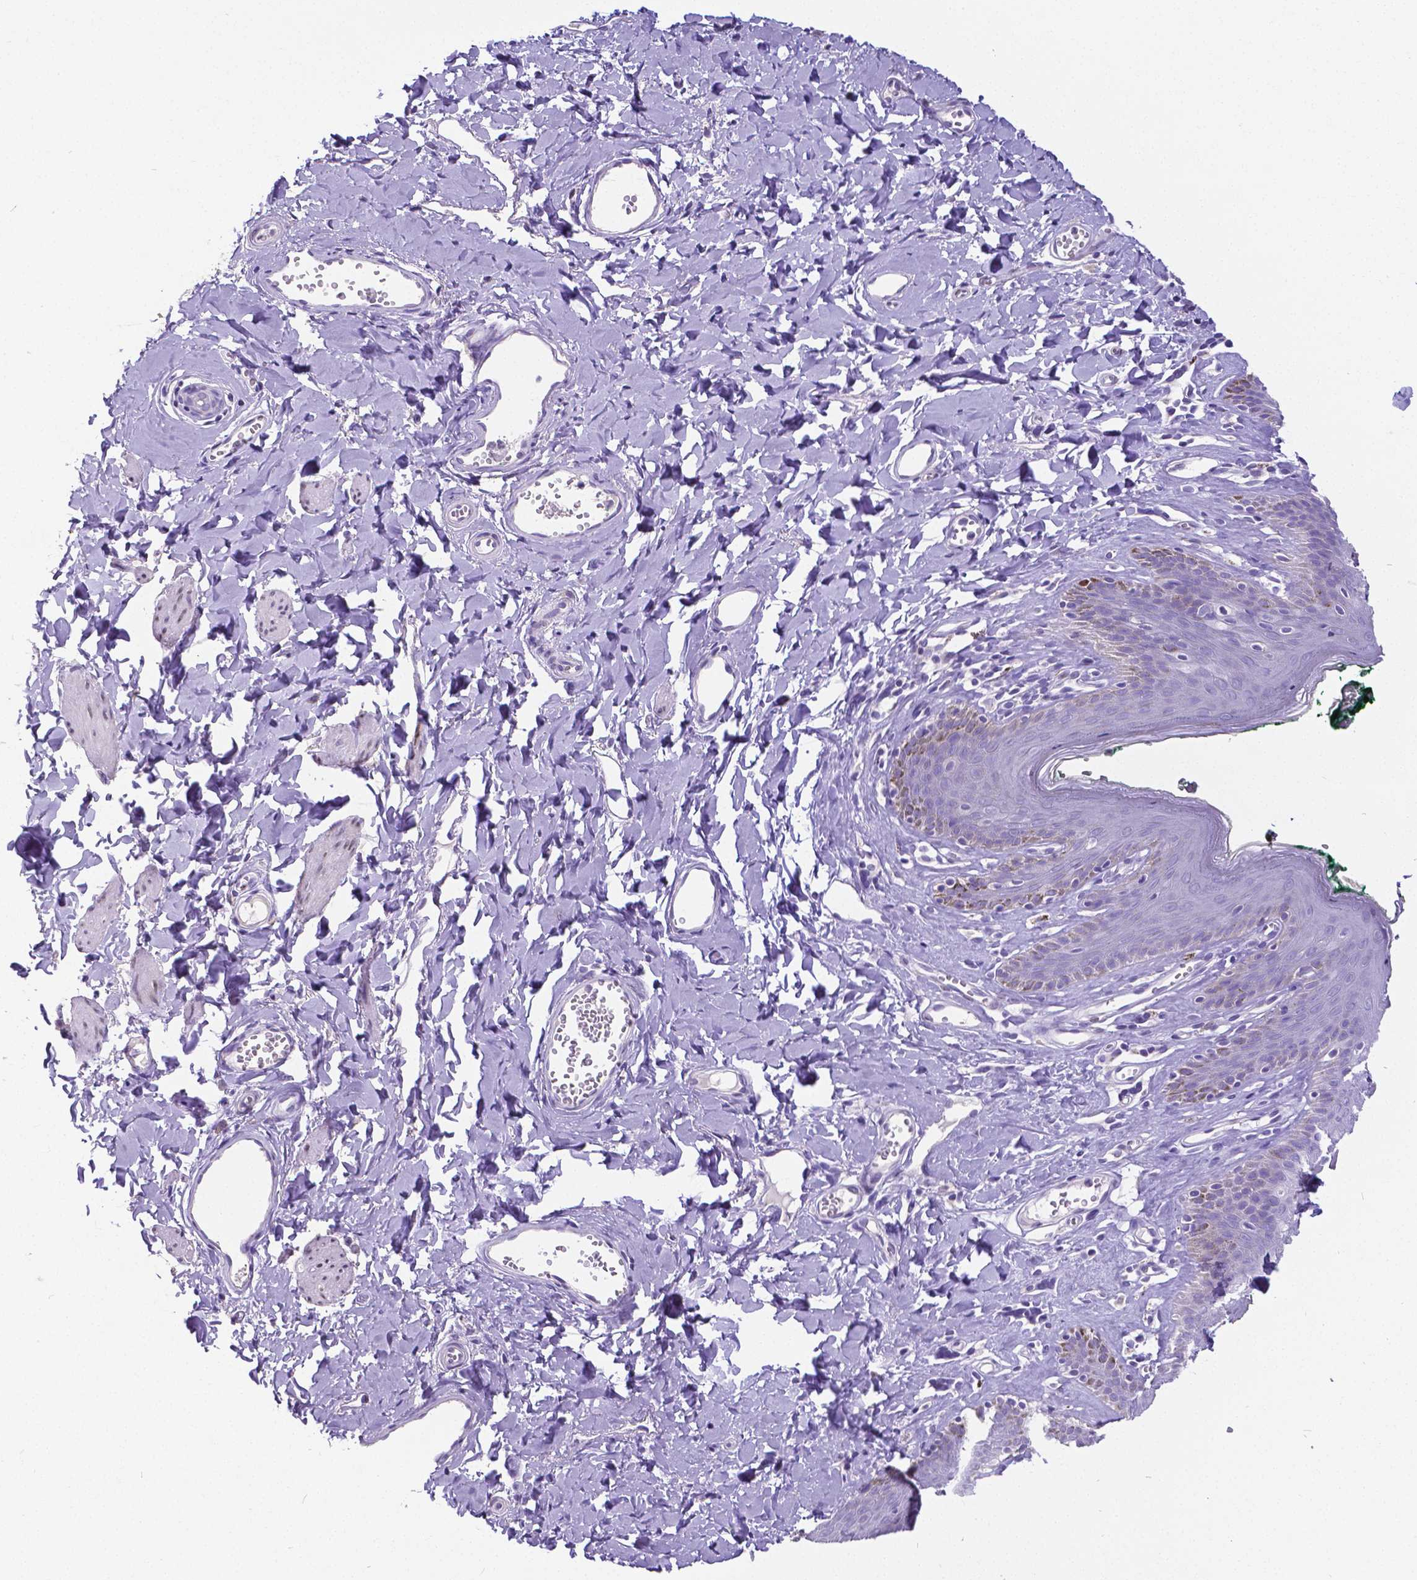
{"staining": {"intensity": "negative", "quantity": "none", "location": "none"}, "tissue": "skin", "cell_type": "Epidermal cells", "image_type": "normal", "snomed": [{"axis": "morphology", "description": "Normal tissue, NOS"}, {"axis": "topography", "description": "Vulva"}, {"axis": "topography", "description": "Peripheral nerve tissue"}], "caption": "This is an immunohistochemistry (IHC) micrograph of normal skin. There is no expression in epidermal cells.", "gene": "SATB2", "patient": {"sex": "female", "age": 66}}